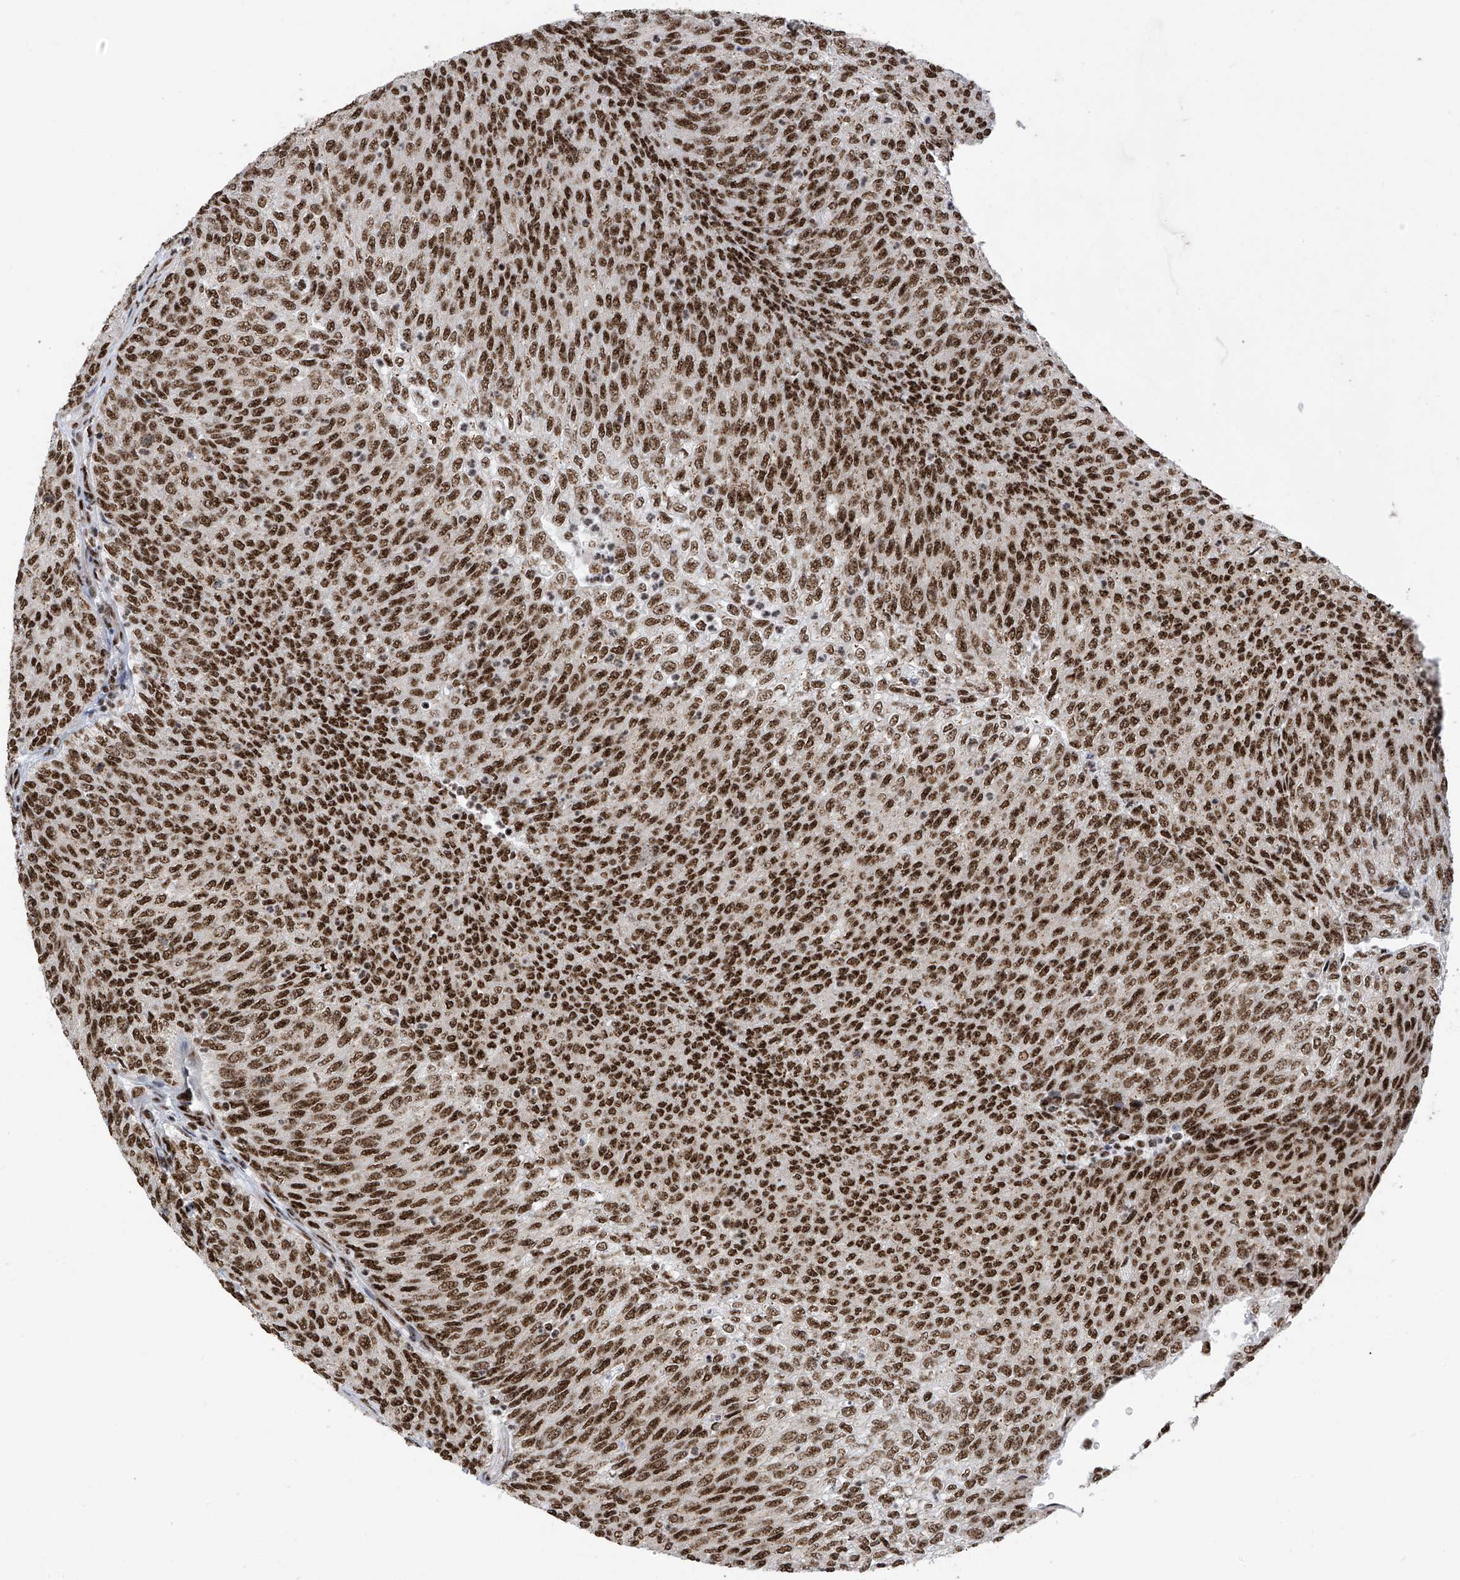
{"staining": {"intensity": "strong", "quantity": ">75%", "location": "nuclear"}, "tissue": "urothelial cancer", "cell_type": "Tumor cells", "image_type": "cancer", "snomed": [{"axis": "morphology", "description": "Urothelial carcinoma, Low grade"}, {"axis": "topography", "description": "Urinary bladder"}], "caption": "Urothelial cancer was stained to show a protein in brown. There is high levels of strong nuclear positivity in approximately >75% of tumor cells.", "gene": "APLF", "patient": {"sex": "female", "age": 79}}